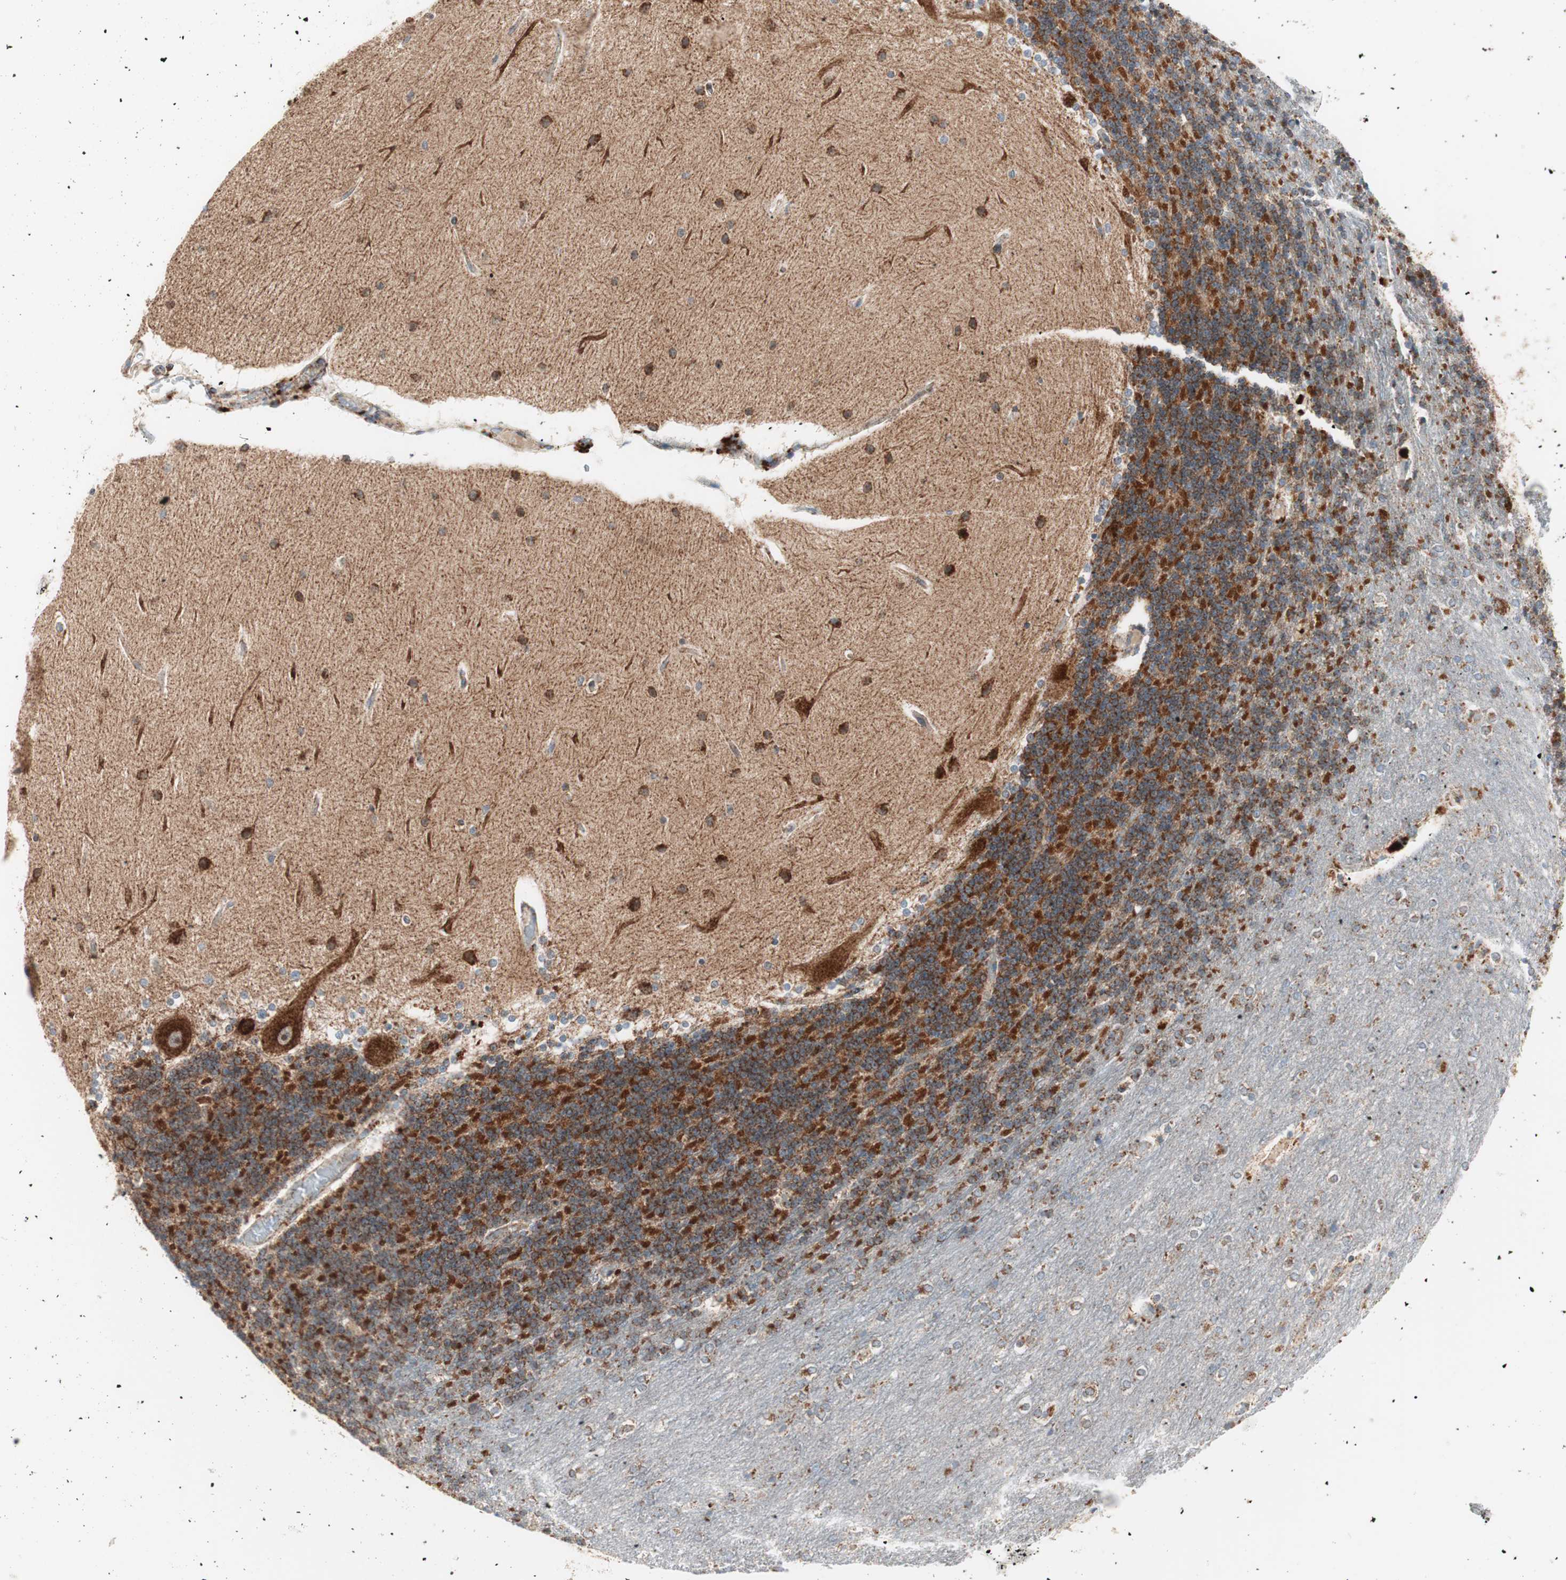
{"staining": {"intensity": "strong", "quantity": ">75%", "location": "cytoplasmic/membranous"}, "tissue": "cerebellum", "cell_type": "Cells in granular layer", "image_type": "normal", "snomed": [{"axis": "morphology", "description": "Normal tissue, NOS"}, {"axis": "topography", "description": "Cerebellum"}], "caption": "Approximately >75% of cells in granular layer in unremarkable human cerebellum display strong cytoplasmic/membranous protein positivity as visualized by brown immunohistochemical staining.", "gene": "TOMM20", "patient": {"sex": "female", "age": 54}}